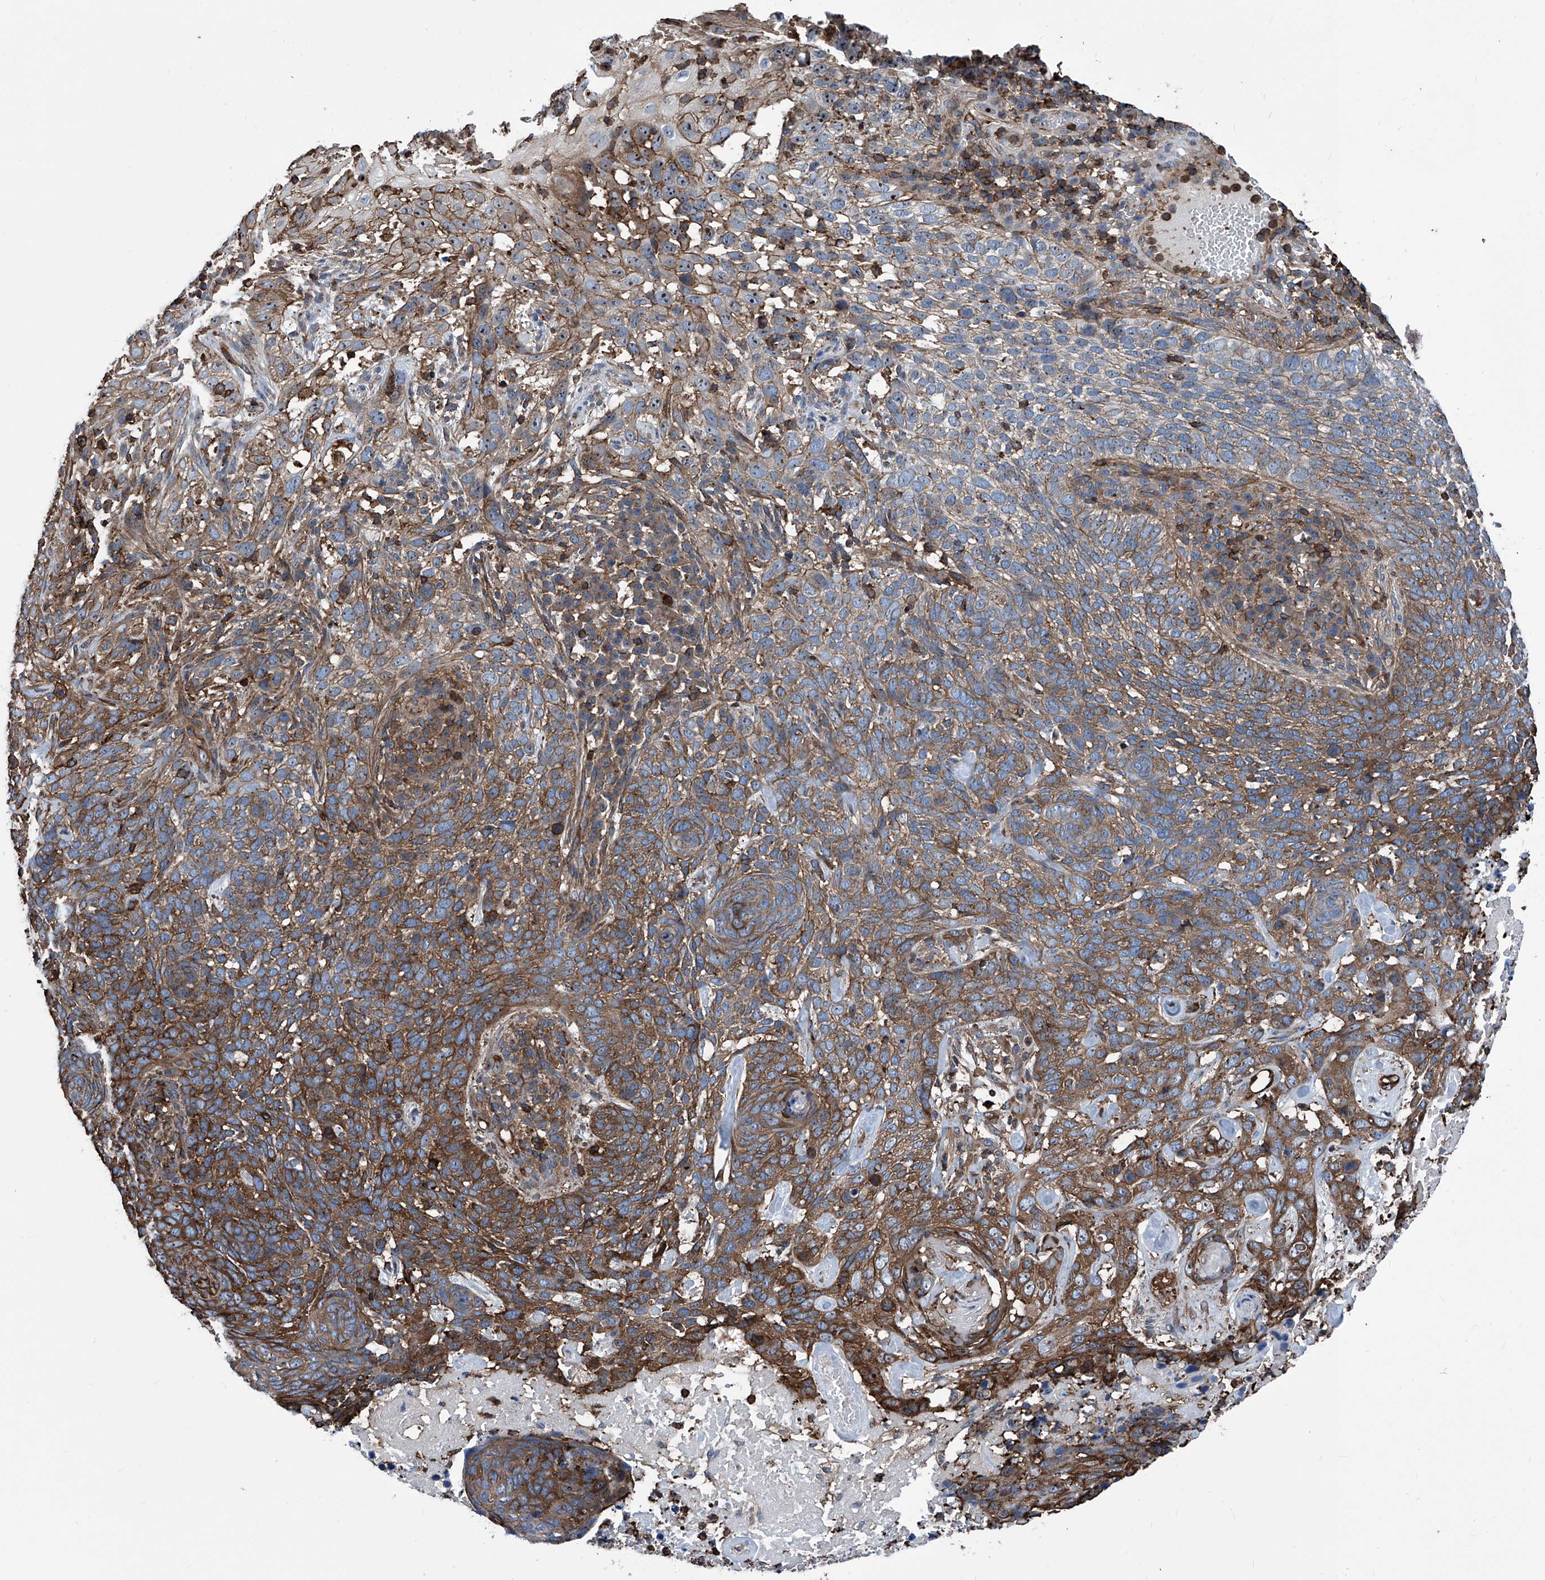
{"staining": {"intensity": "moderate", "quantity": ">75%", "location": "cytoplasmic/membranous"}, "tissue": "skin cancer", "cell_type": "Tumor cells", "image_type": "cancer", "snomed": [{"axis": "morphology", "description": "Basal cell carcinoma"}, {"axis": "topography", "description": "Skin"}], "caption": "IHC image of neoplastic tissue: human basal cell carcinoma (skin) stained using immunohistochemistry (IHC) exhibits medium levels of moderate protein expression localized specifically in the cytoplasmic/membranous of tumor cells, appearing as a cytoplasmic/membranous brown color.", "gene": "ZNF484", "patient": {"sex": "female", "age": 64}}